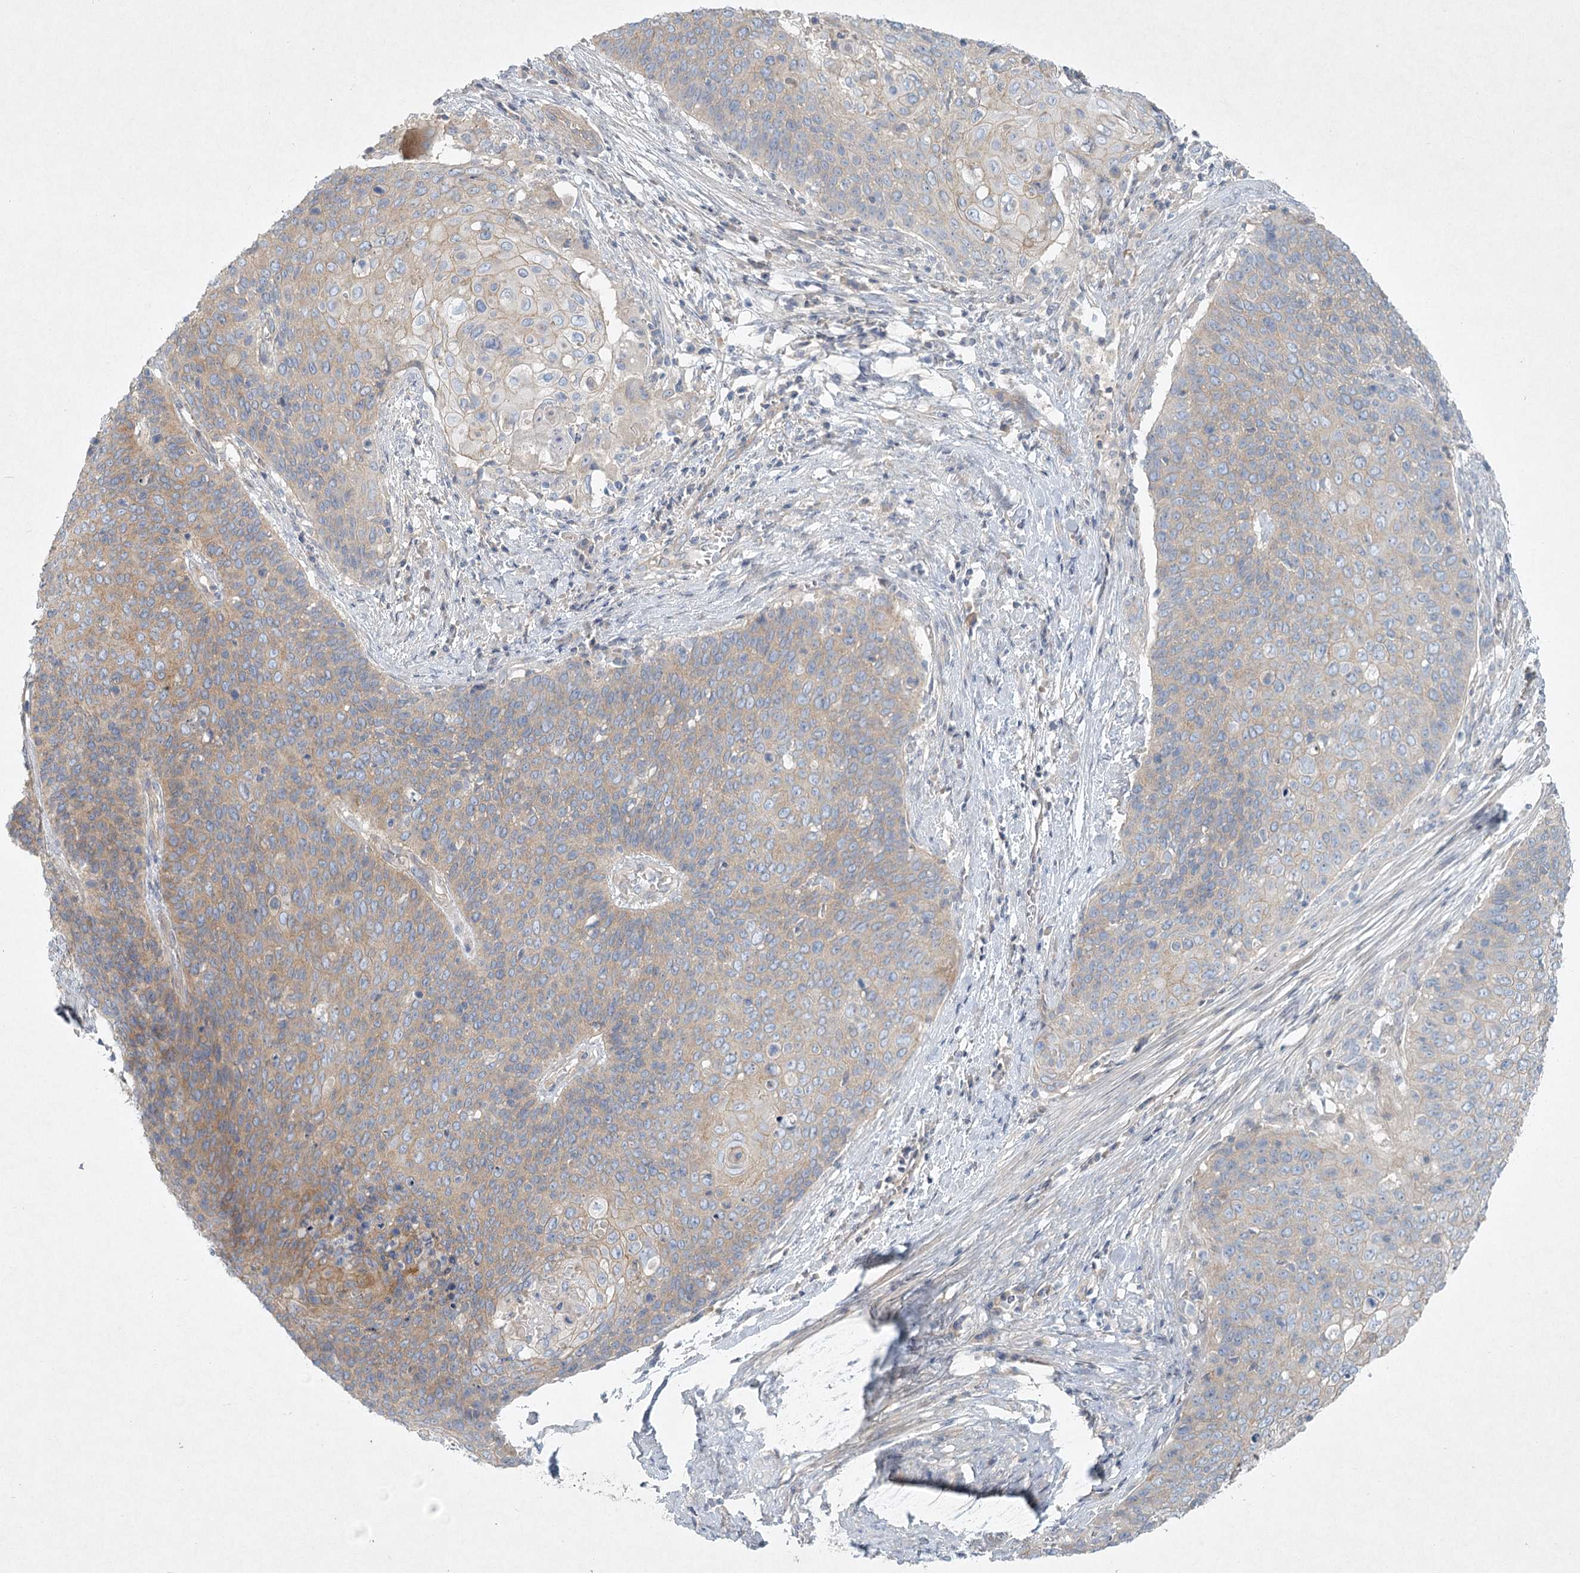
{"staining": {"intensity": "weak", "quantity": "25%-75%", "location": "cytoplasmic/membranous"}, "tissue": "cervical cancer", "cell_type": "Tumor cells", "image_type": "cancer", "snomed": [{"axis": "morphology", "description": "Squamous cell carcinoma, NOS"}, {"axis": "topography", "description": "Cervix"}], "caption": "Weak cytoplasmic/membranous expression is appreciated in about 25%-75% of tumor cells in squamous cell carcinoma (cervical). Nuclei are stained in blue.", "gene": "DNMBP", "patient": {"sex": "female", "age": 39}}